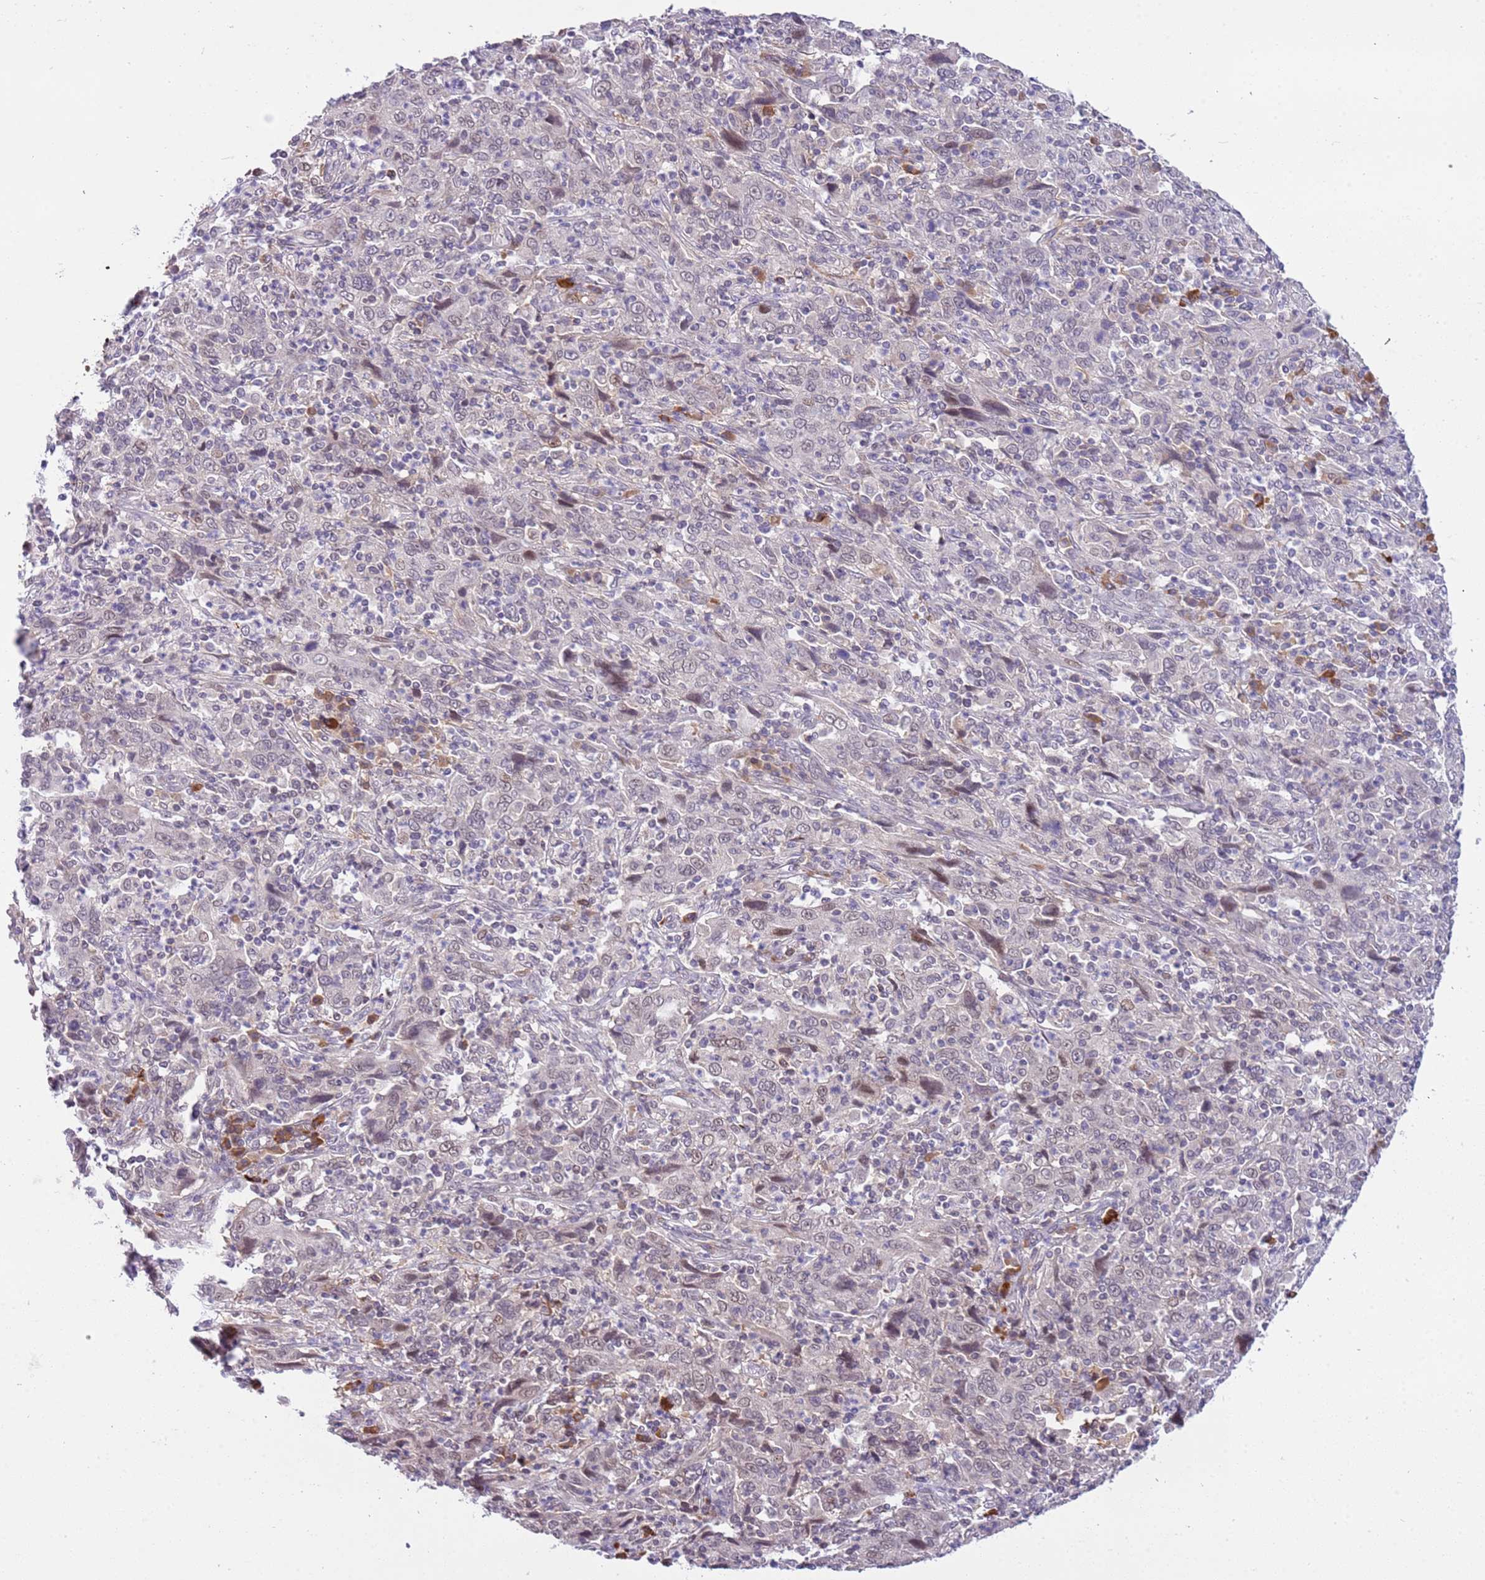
{"staining": {"intensity": "weak", "quantity": "<25%", "location": "nuclear"}, "tissue": "cervical cancer", "cell_type": "Tumor cells", "image_type": "cancer", "snomed": [{"axis": "morphology", "description": "Squamous cell carcinoma, NOS"}, {"axis": "topography", "description": "Cervix"}], "caption": "A high-resolution micrograph shows IHC staining of cervical squamous cell carcinoma, which shows no significant positivity in tumor cells.", "gene": "MAGEF1", "patient": {"sex": "female", "age": 46}}